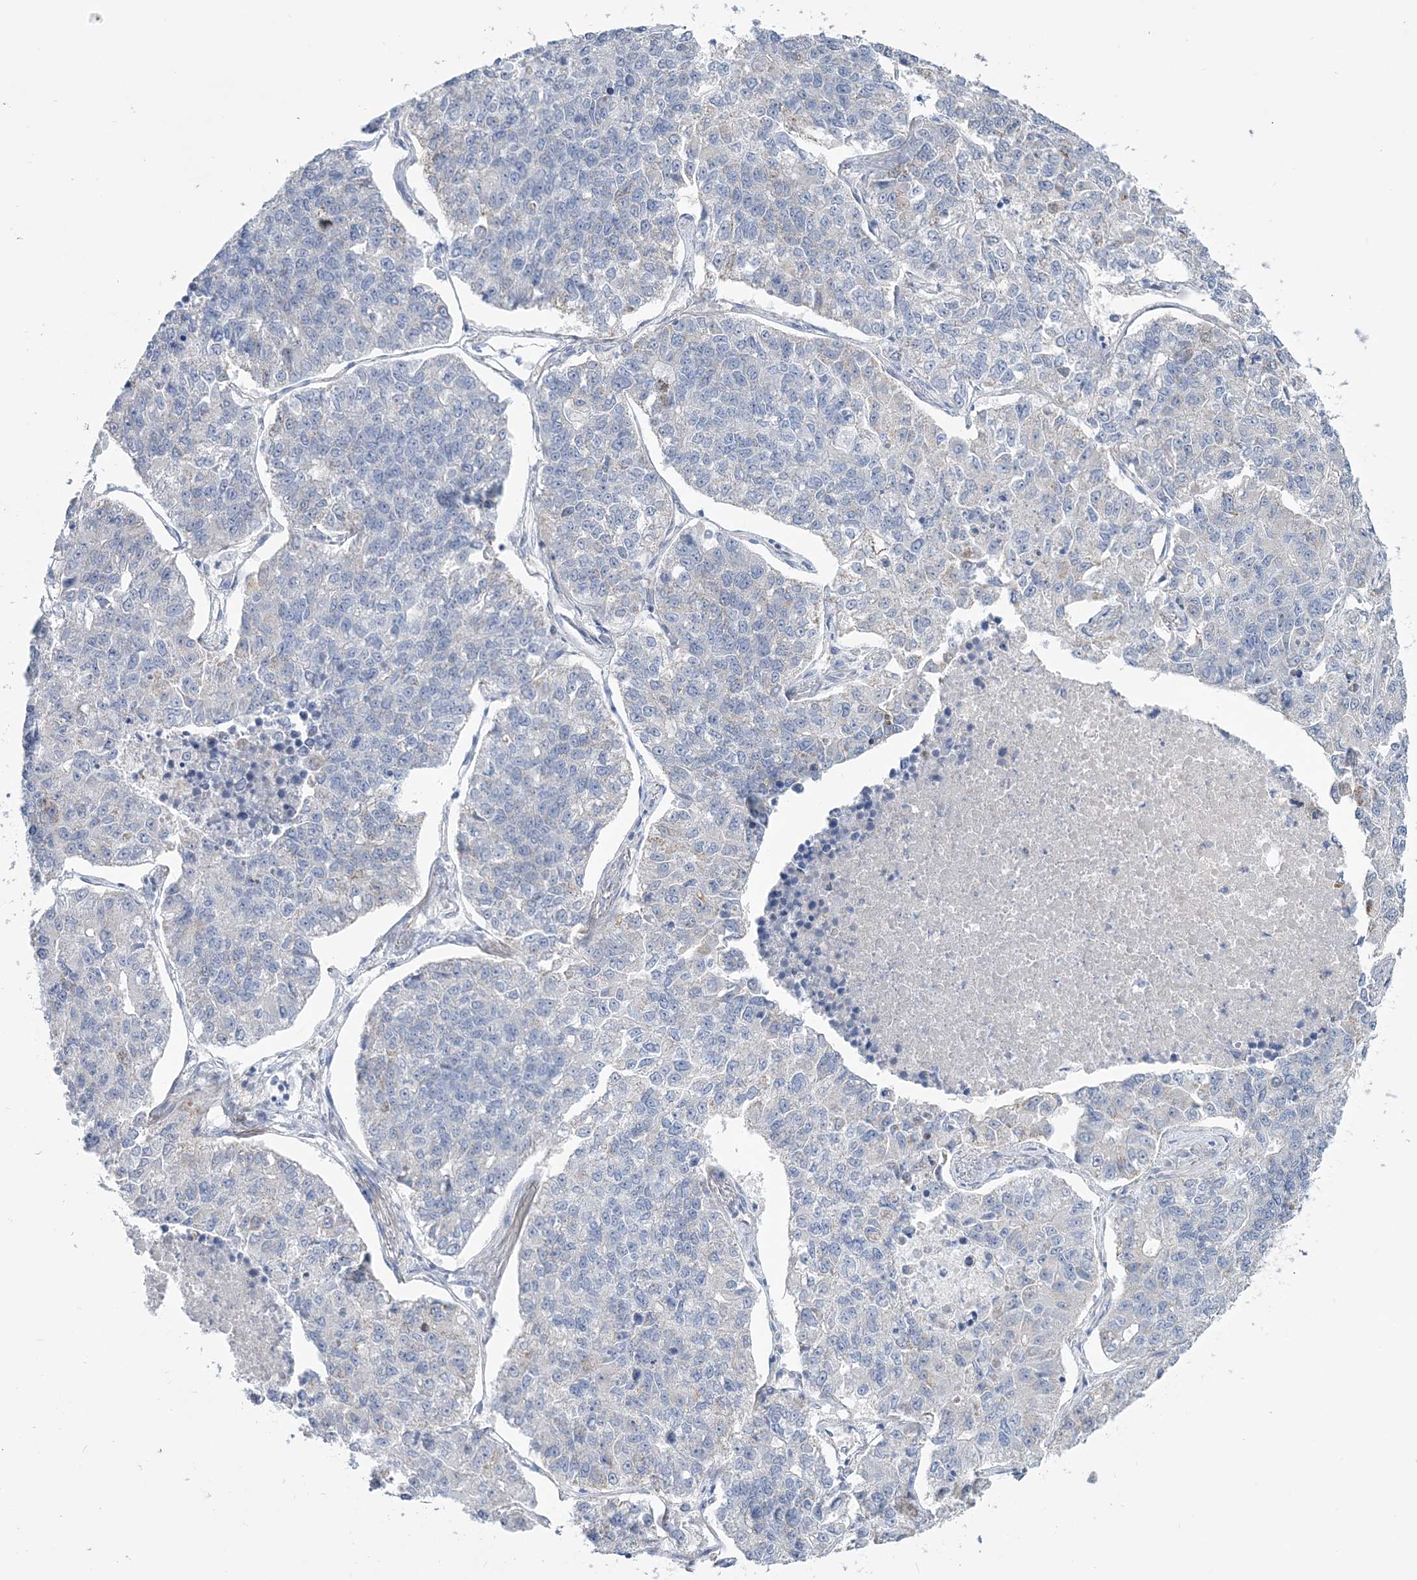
{"staining": {"intensity": "negative", "quantity": "none", "location": "none"}, "tissue": "lung cancer", "cell_type": "Tumor cells", "image_type": "cancer", "snomed": [{"axis": "morphology", "description": "Adenocarcinoma, NOS"}, {"axis": "topography", "description": "Lung"}], "caption": "There is no significant staining in tumor cells of lung adenocarcinoma. Nuclei are stained in blue.", "gene": "RAB11FIP5", "patient": {"sex": "male", "age": 49}}